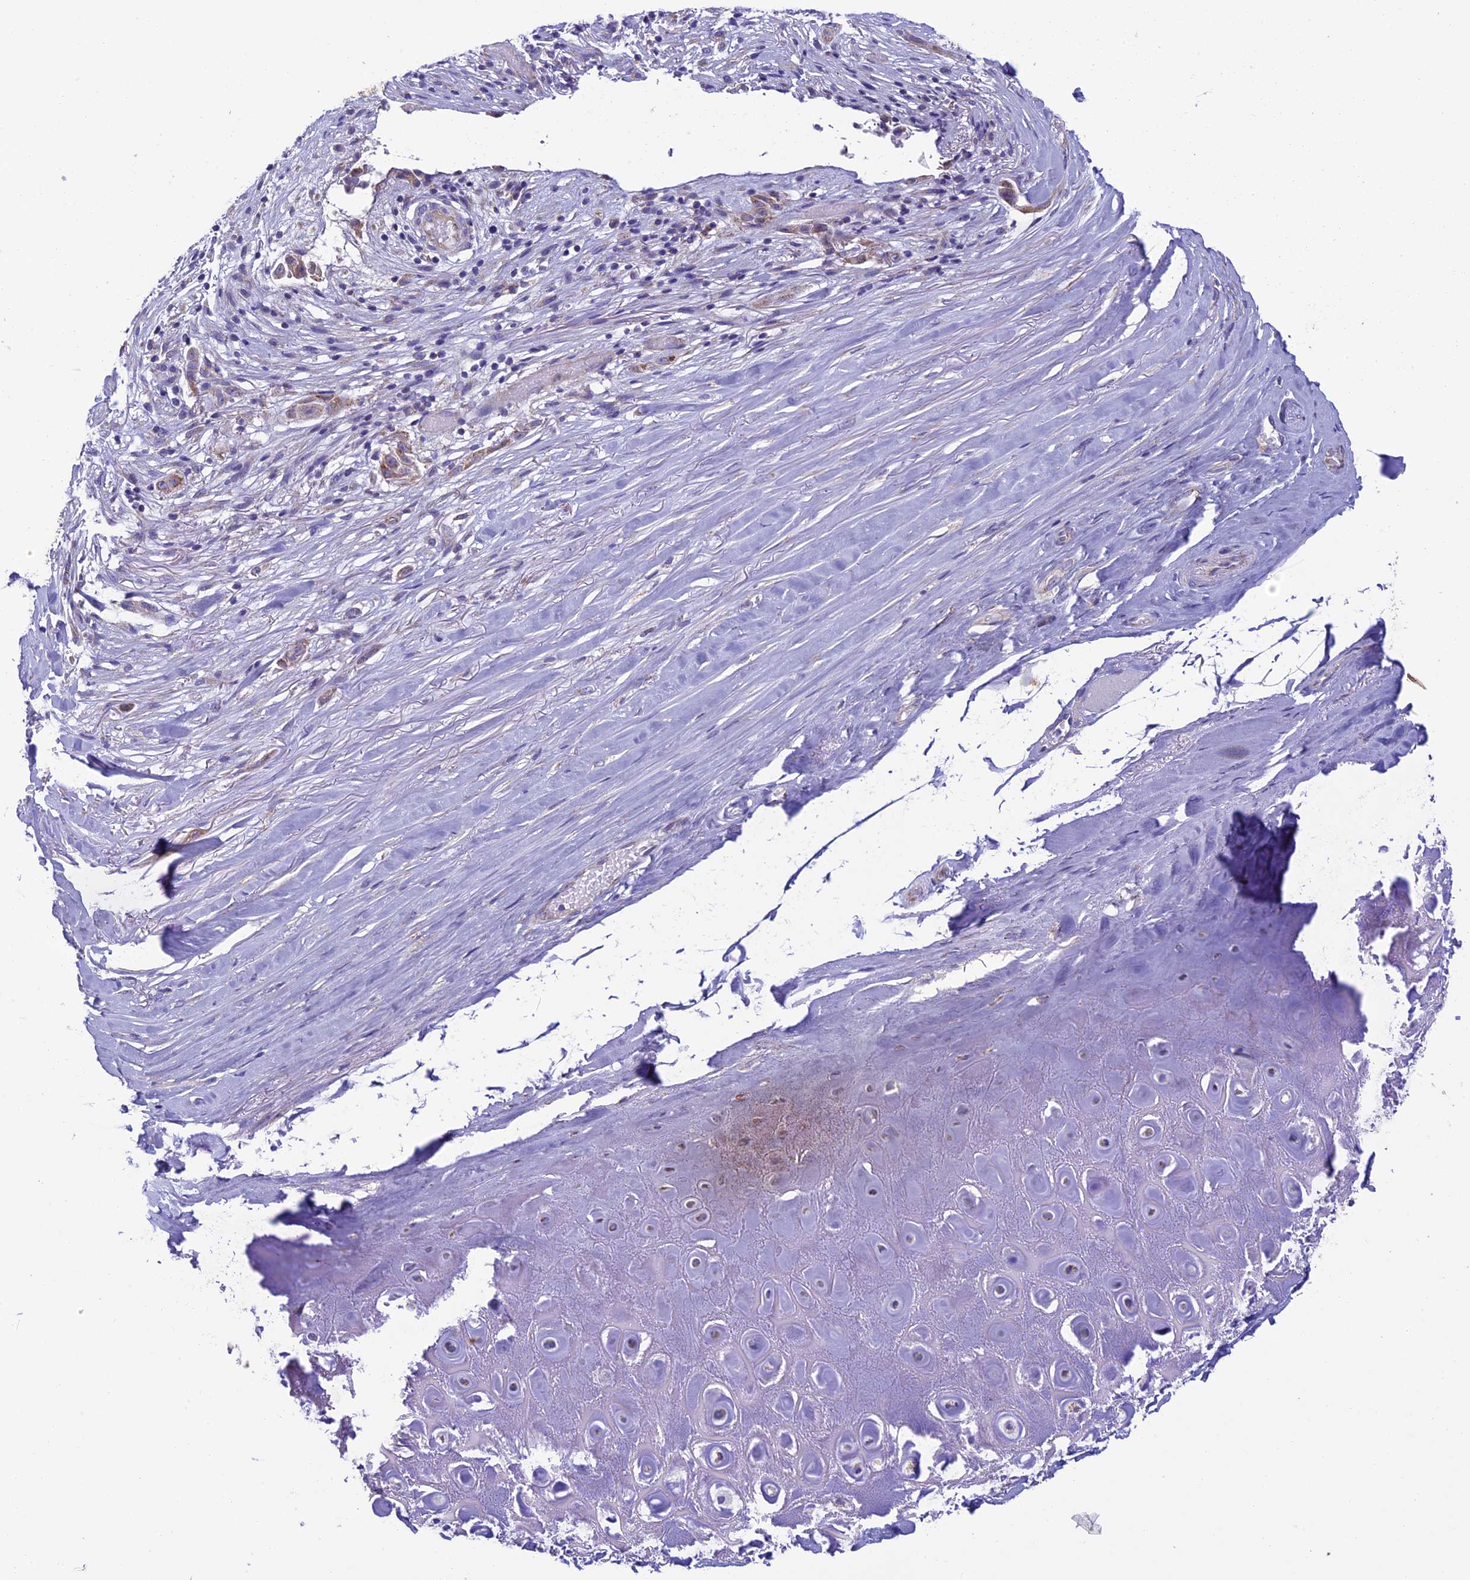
{"staining": {"intensity": "negative", "quantity": "none", "location": "none"}, "tissue": "adipose tissue", "cell_type": "Adipocytes", "image_type": "normal", "snomed": [{"axis": "morphology", "description": "Normal tissue, NOS"}, {"axis": "morphology", "description": "Basal cell carcinoma"}, {"axis": "topography", "description": "Skin"}], "caption": "Histopathology image shows no significant protein expression in adipocytes of unremarkable adipose tissue. Nuclei are stained in blue.", "gene": "MFSD12", "patient": {"sex": "female", "age": 89}}